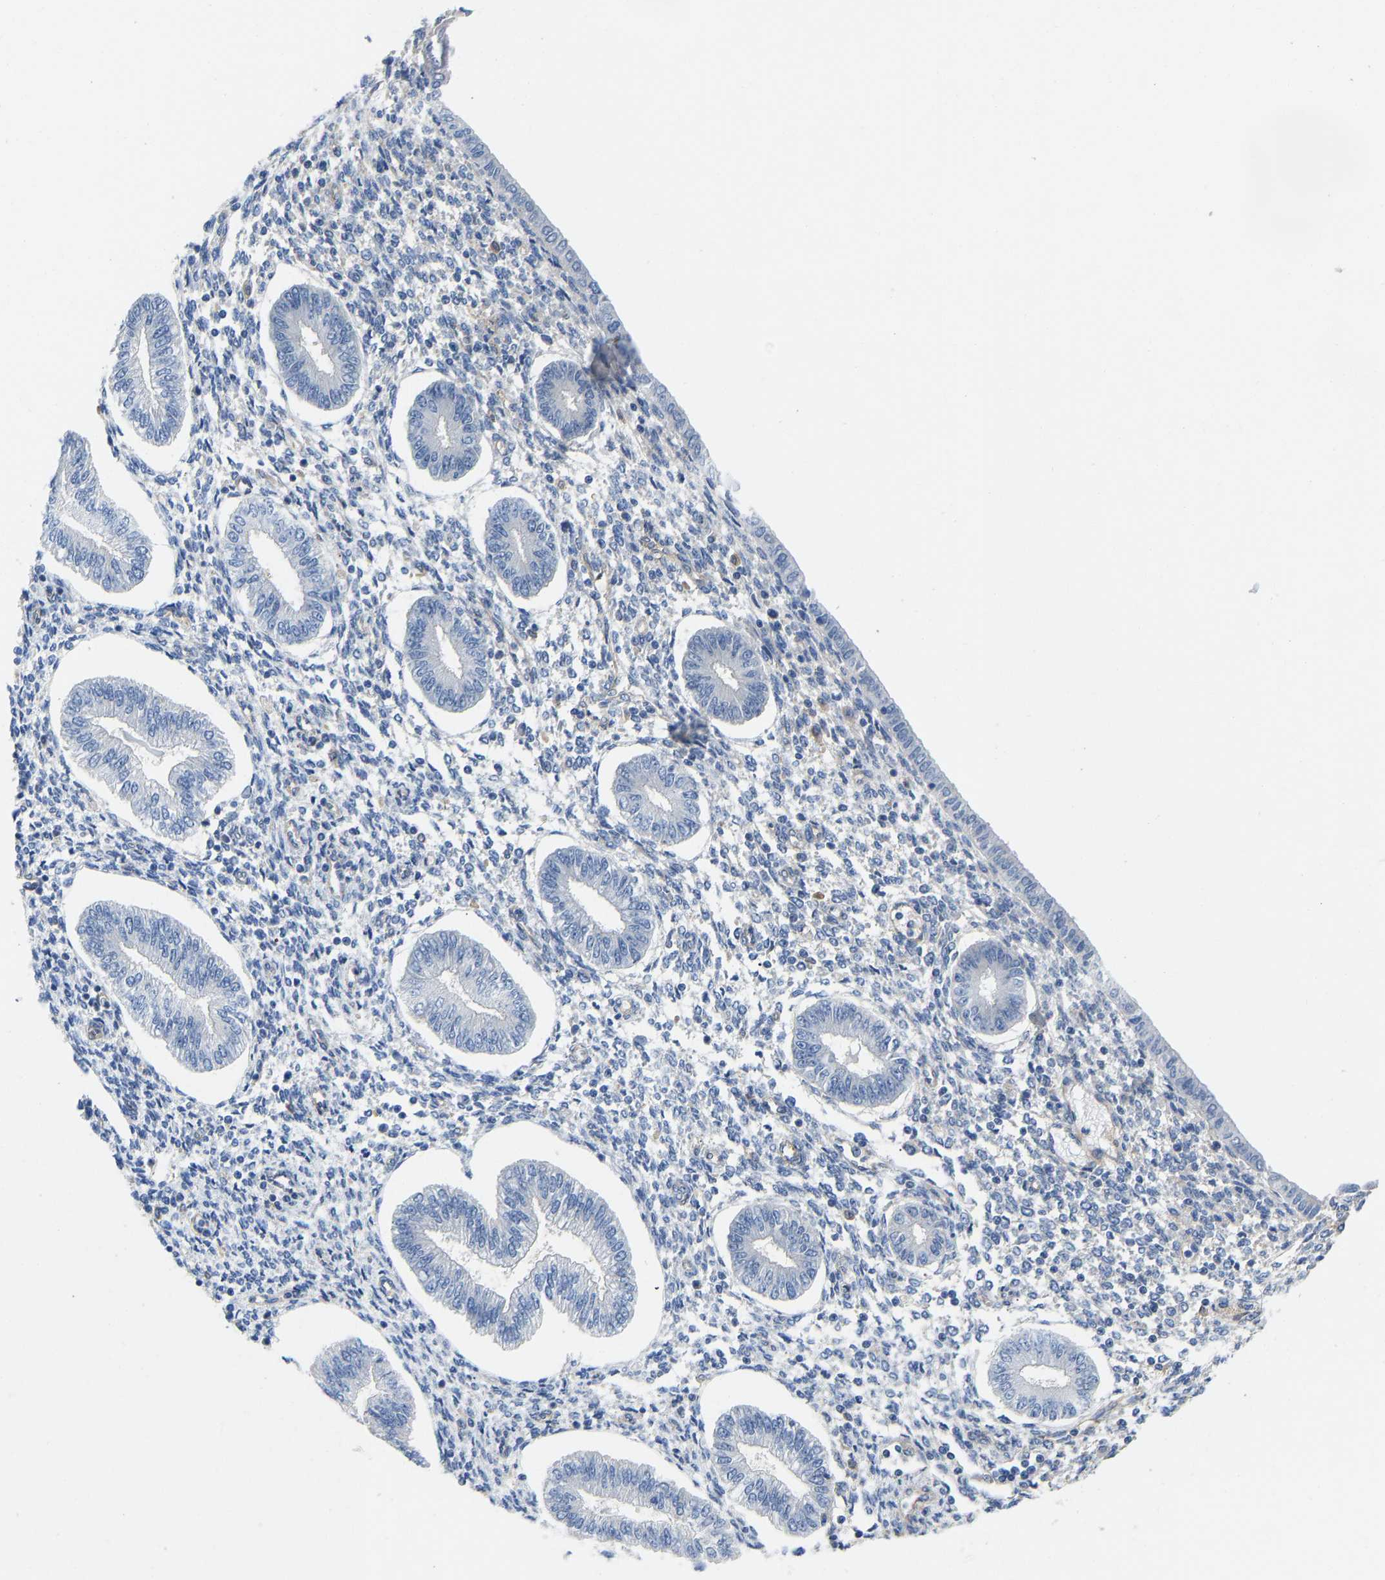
{"staining": {"intensity": "negative", "quantity": "none", "location": "none"}, "tissue": "endometrium", "cell_type": "Cells in endometrial stroma", "image_type": "normal", "snomed": [{"axis": "morphology", "description": "Normal tissue, NOS"}, {"axis": "topography", "description": "Endometrium"}], "caption": "Immunohistochemistry image of normal endometrium: human endometrium stained with DAB demonstrates no significant protein staining in cells in endometrial stroma. (Immunohistochemistry (ihc), brightfield microscopy, high magnification).", "gene": "ELMO2", "patient": {"sex": "female", "age": 50}}